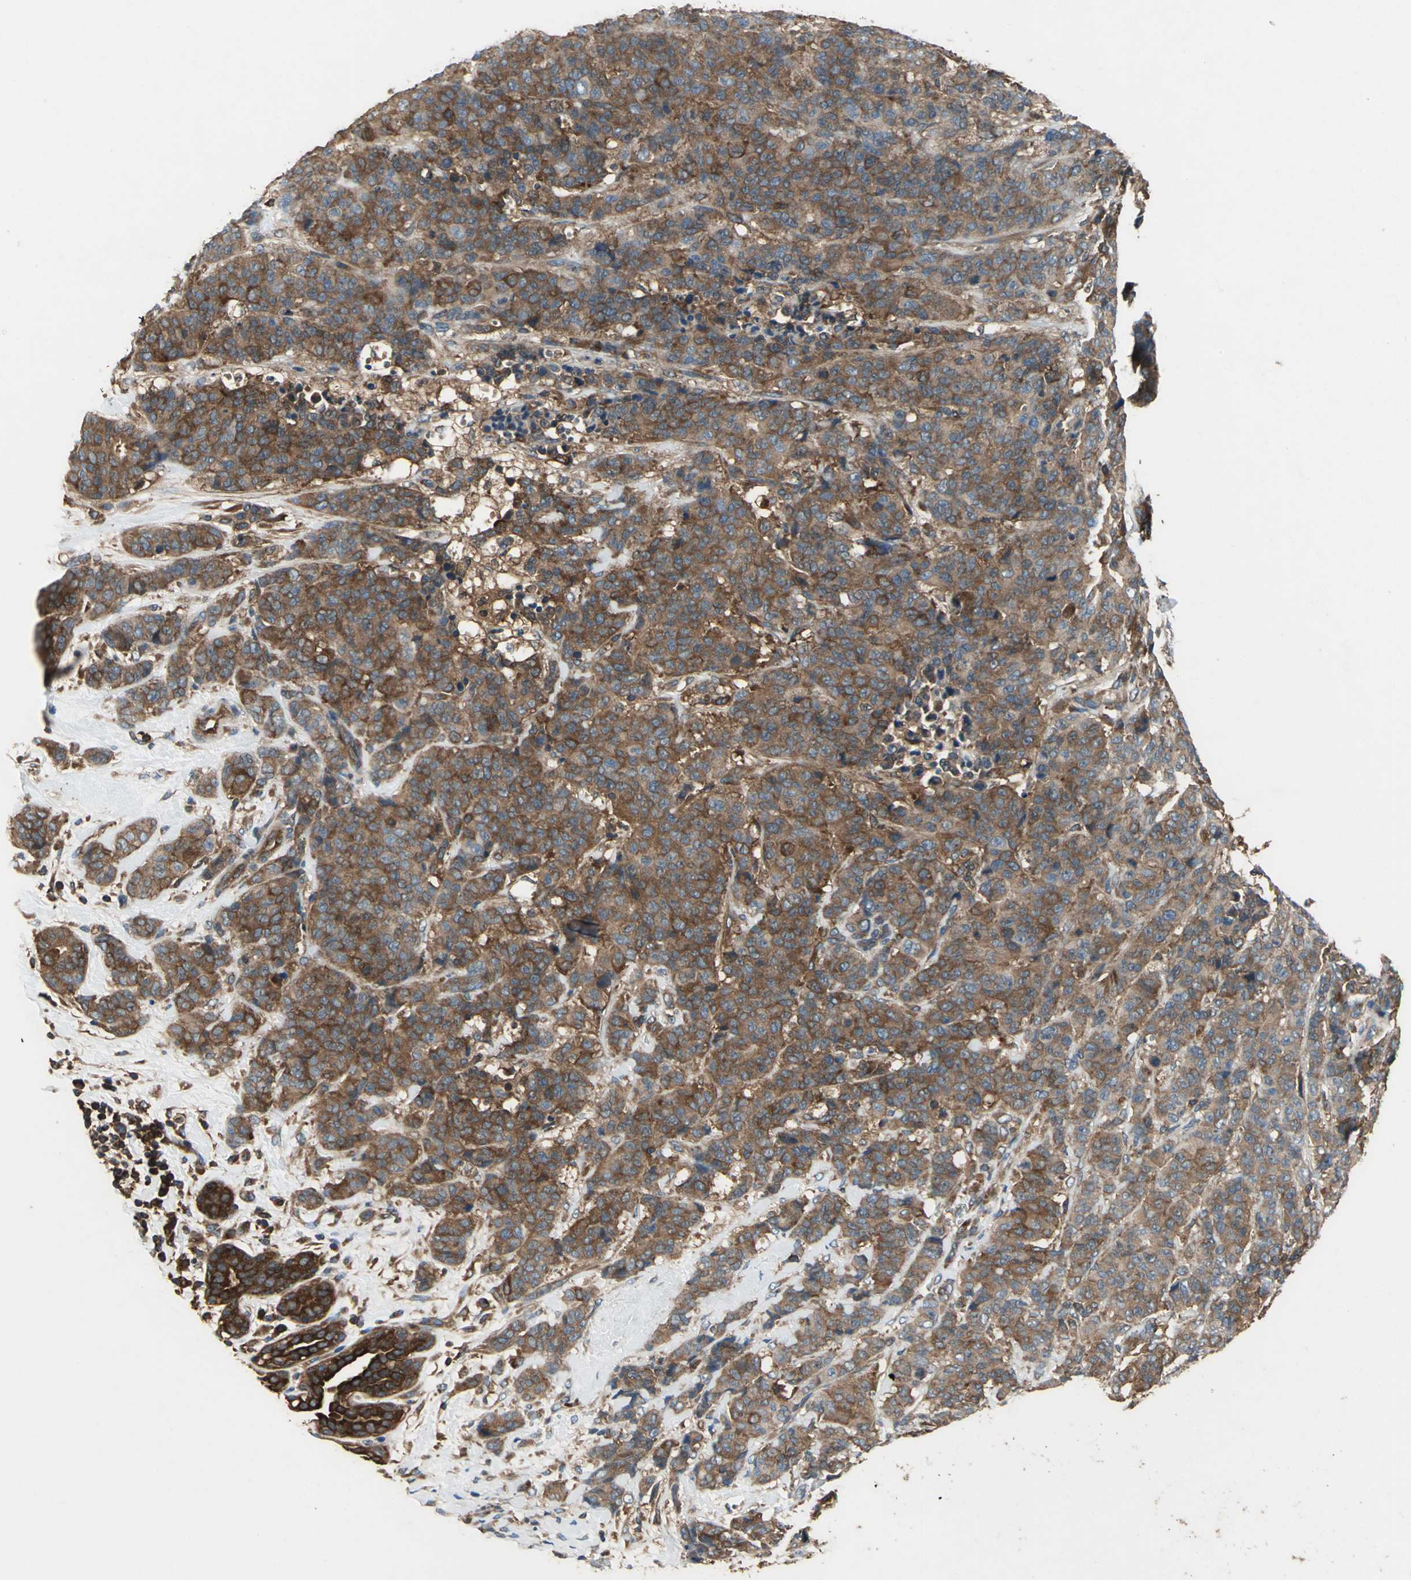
{"staining": {"intensity": "strong", "quantity": ">75%", "location": "cytoplasmic/membranous"}, "tissue": "breast cancer", "cell_type": "Tumor cells", "image_type": "cancer", "snomed": [{"axis": "morphology", "description": "Duct carcinoma"}, {"axis": "topography", "description": "Breast"}], "caption": "Human breast cancer (intraductal carcinoma) stained with a brown dye reveals strong cytoplasmic/membranous positive positivity in about >75% of tumor cells.", "gene": "CAPN1", "patient": {"sex": "female", "age": 40}}